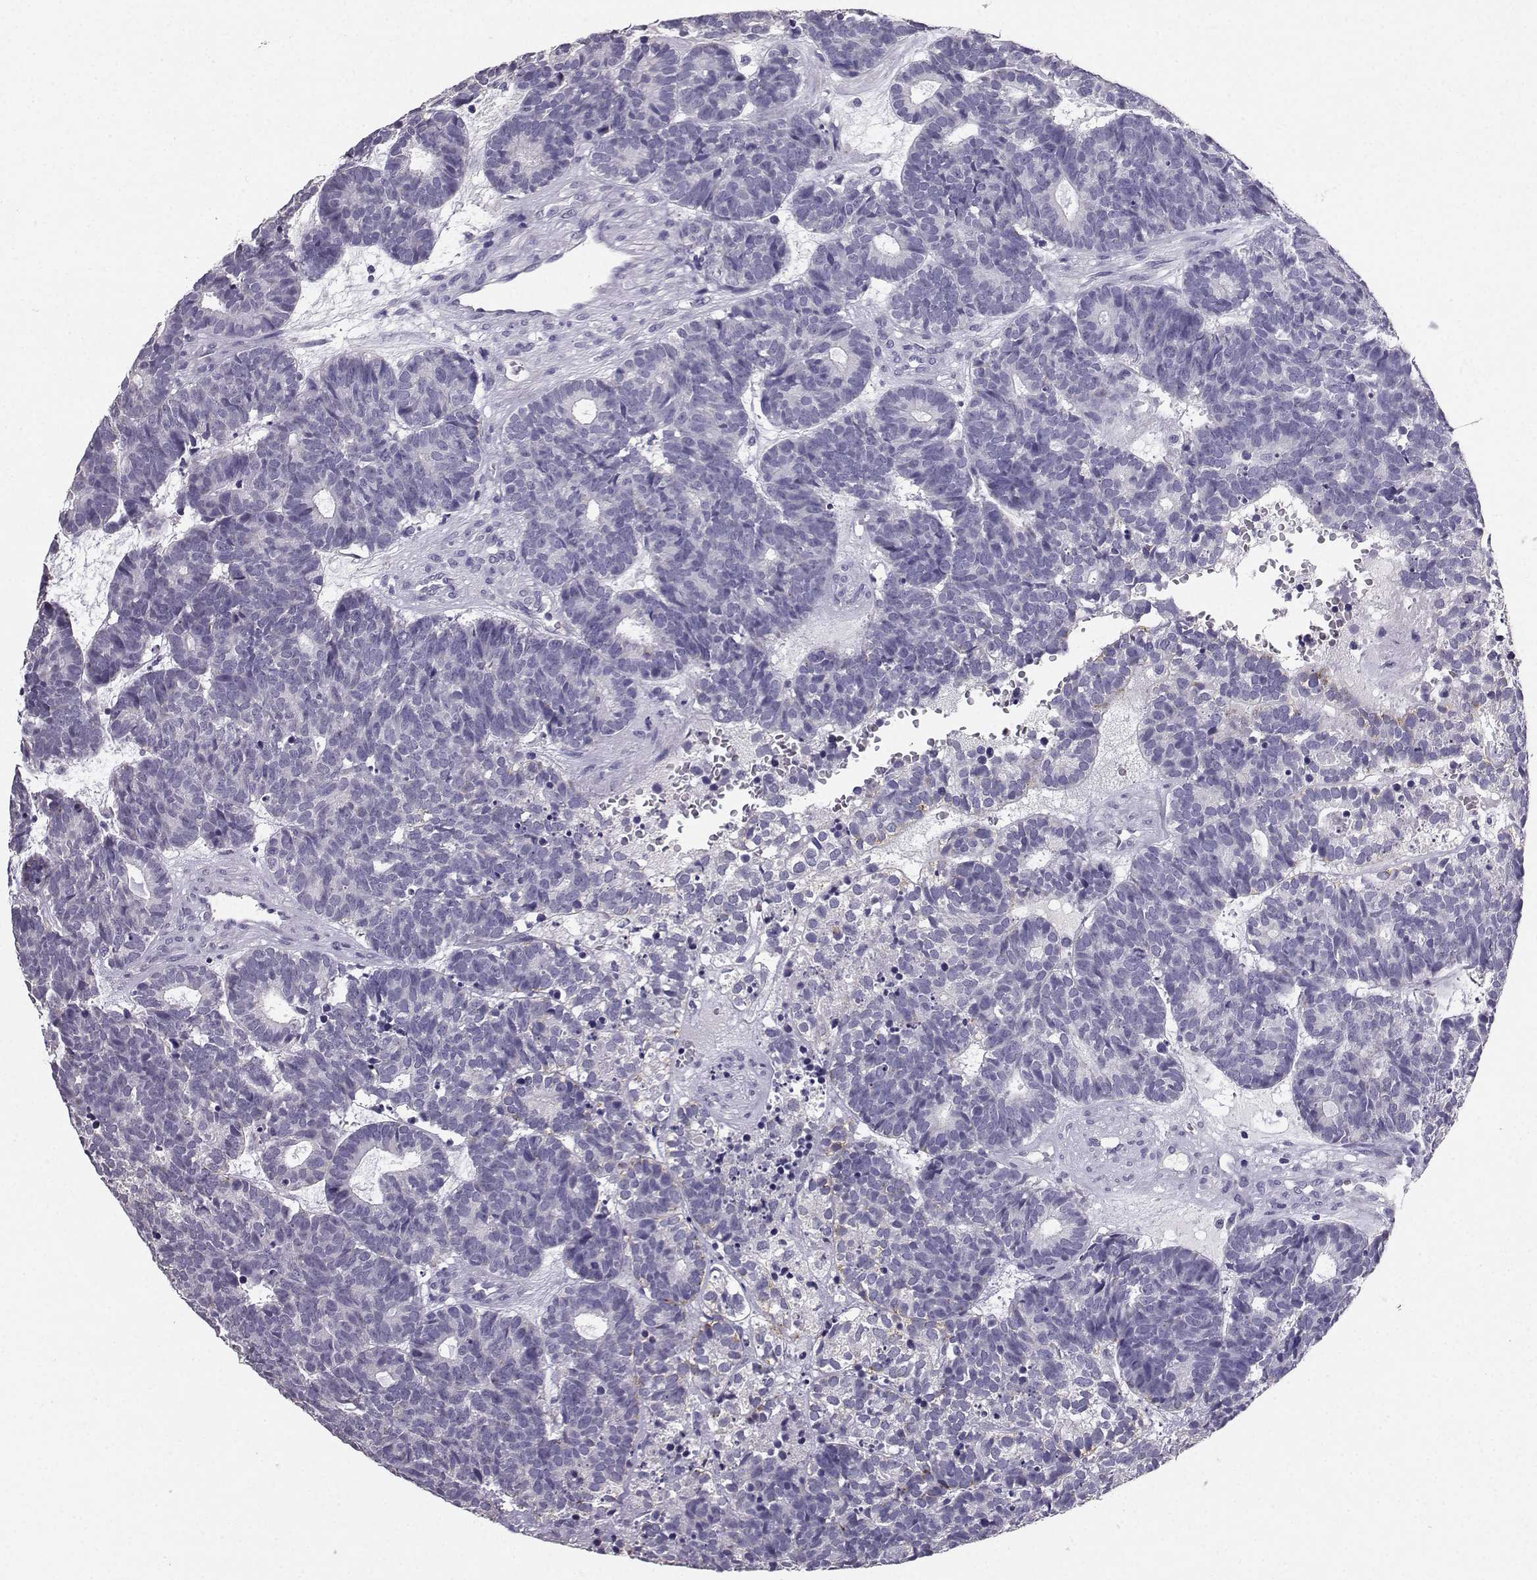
{"staining": {"intensity": "negative", "quantity": "none", "location": "none"}, "tissue": "head and neck cancer", "cell_type": "Tumor cells", "image_type": "cancer", "snomed": [{"axis": "morphology", "description": "Adenocarcinoma, NOS"}, {"axis": "topography", "description": "Head-Neck"}], "caption": "Tumor cells are negative for protein expression in human adenocarcinoma (head and neck). (Brightfield microscopy of DAB immunohistochemistry (IHC) at high magnification).", "gene": "SPAG11B", "patient": {"sex": "female", "age": 81}}